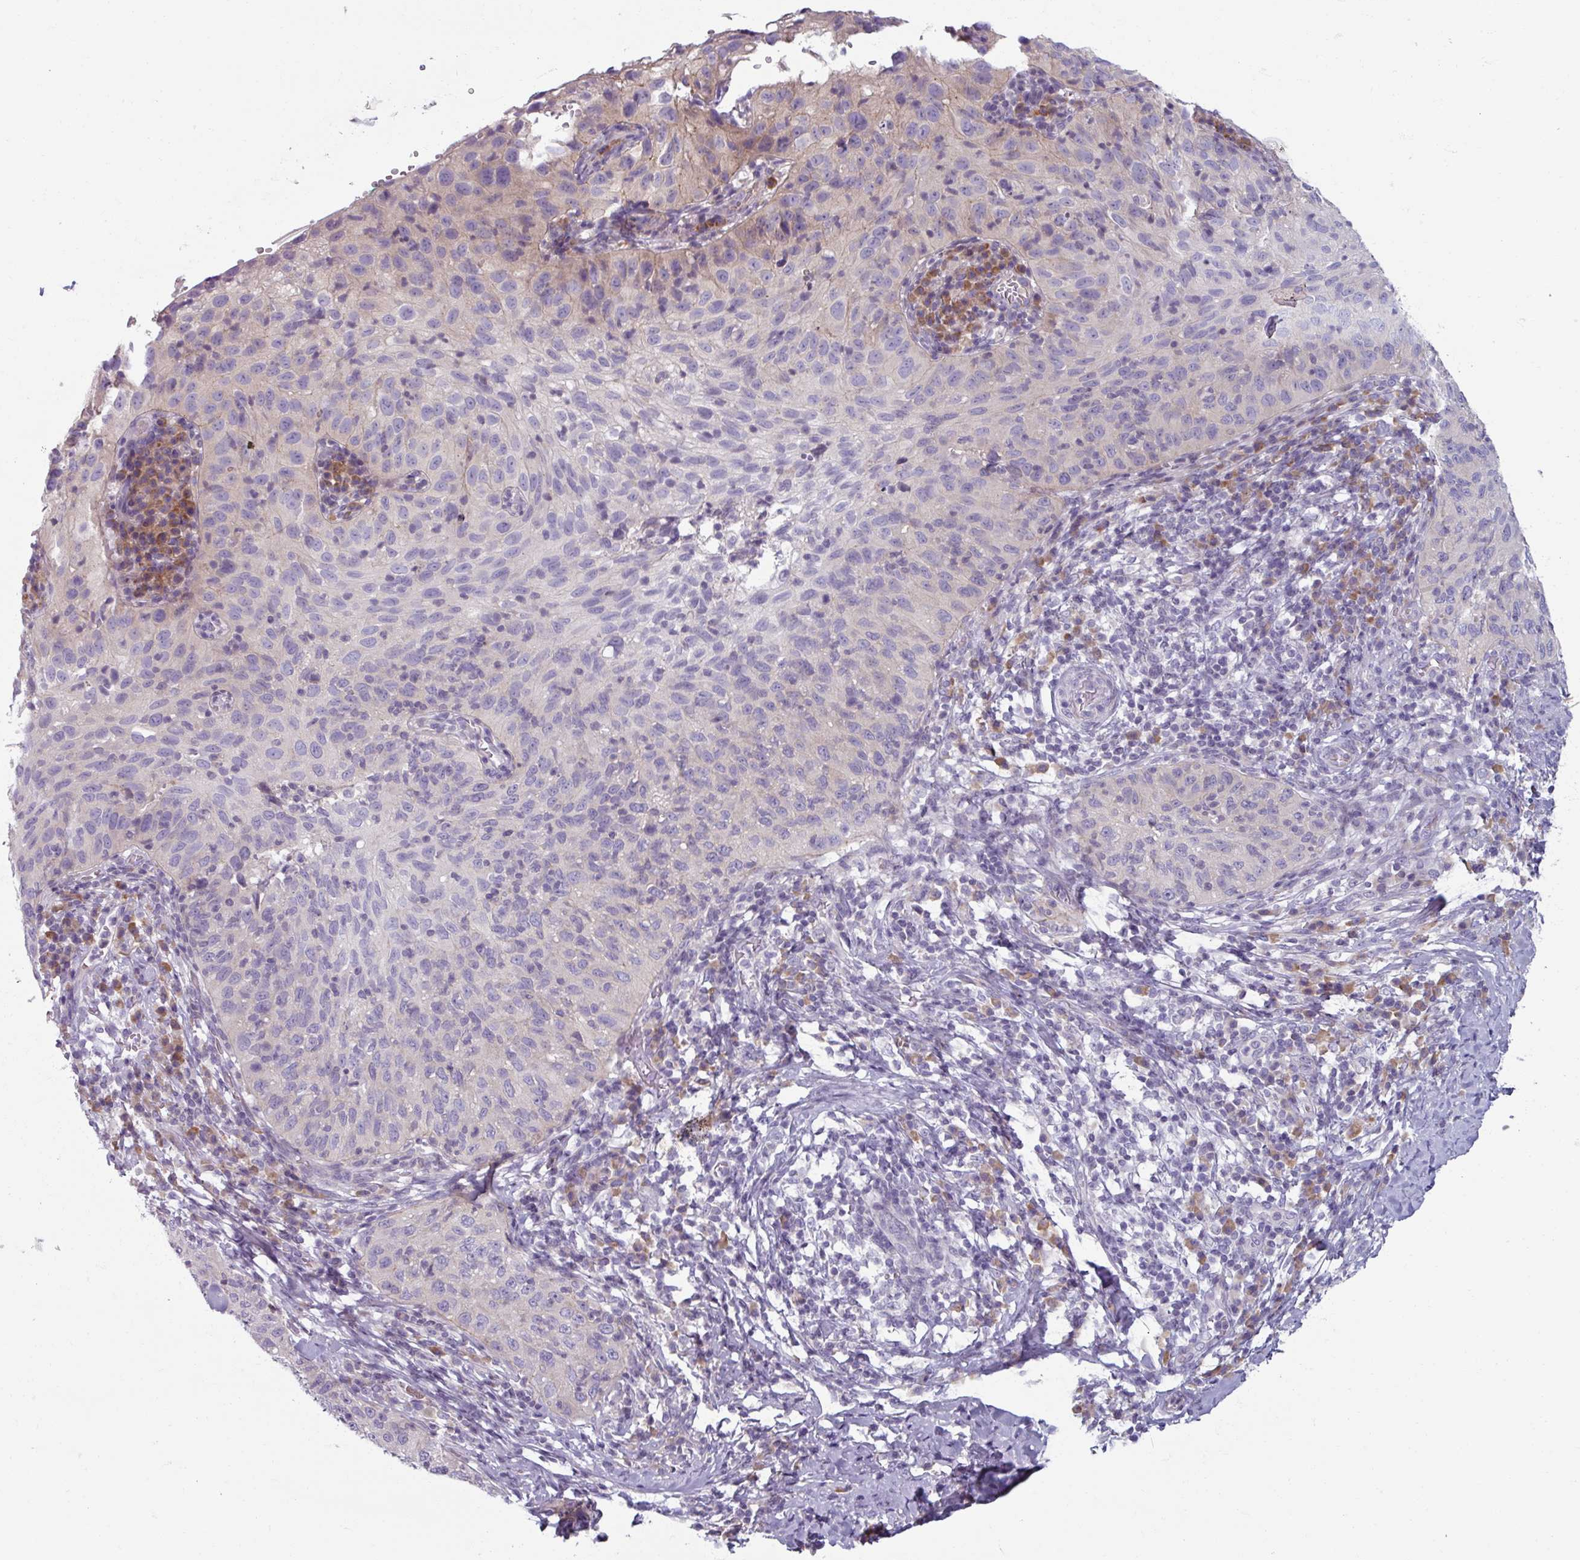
{"staining": {"intensity": "negative", "quantity": "none", "location": "none"}, "tissue": "cervical cancer", "cell_type": "Tumor cells", "image_type": "cancer", "snomed": [{"axis": "morphology", "description": "Squamous cell carcinoma, NOS"}, {"axis": "topography", "description": "Cervix"}], "caption": "The photomicrograph displays no staining of tumor cells in cervical squamous cell carcinoma. (Stains: DAB immunohistochemistry (IHC) with hematoxylin counter stain, Microscopy: brightfield microscopy at high magnification).", "gene": "SMIM11", "patient": {"sex": "female", "age": 30}}